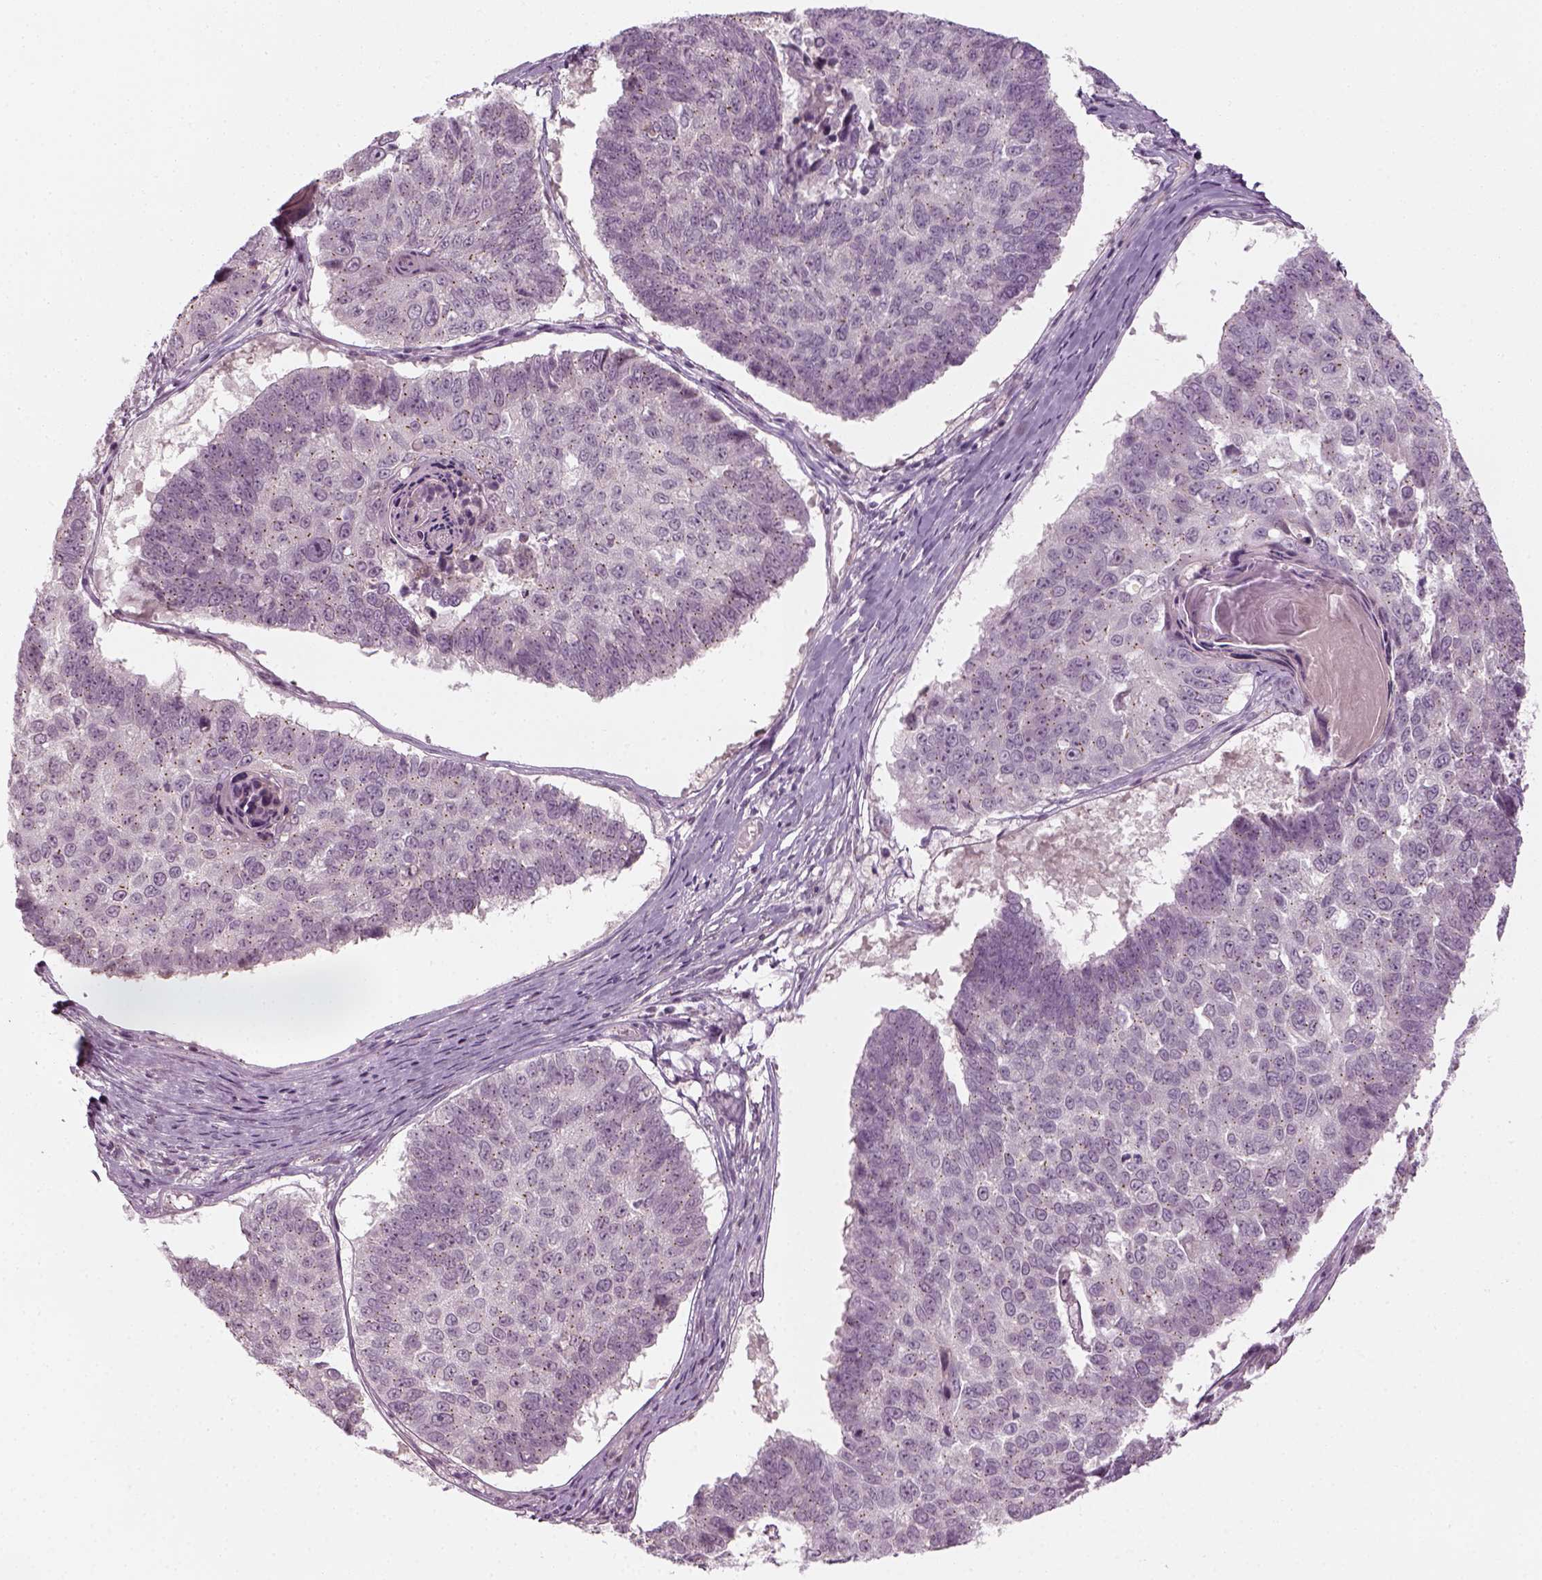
{"staining": {"intensity": "negative", "quantity": "none", "location": "none"}, "tissue": "lung cancer", "cell_type": "Tumor cells", "image_type": "cancer", "snomed": [{"axis": "morphology", "description": "Squamous cell carcinoma, NOS"}, {"axis": "topography", "description": "Lung"}], "caption": "This is an immunohistochemistry image of human squamous cell carcinoma (lung). There is no positivity in tumor cells.", "gene": "MLIP", "patient": {"sex": "male", "age": 73}}